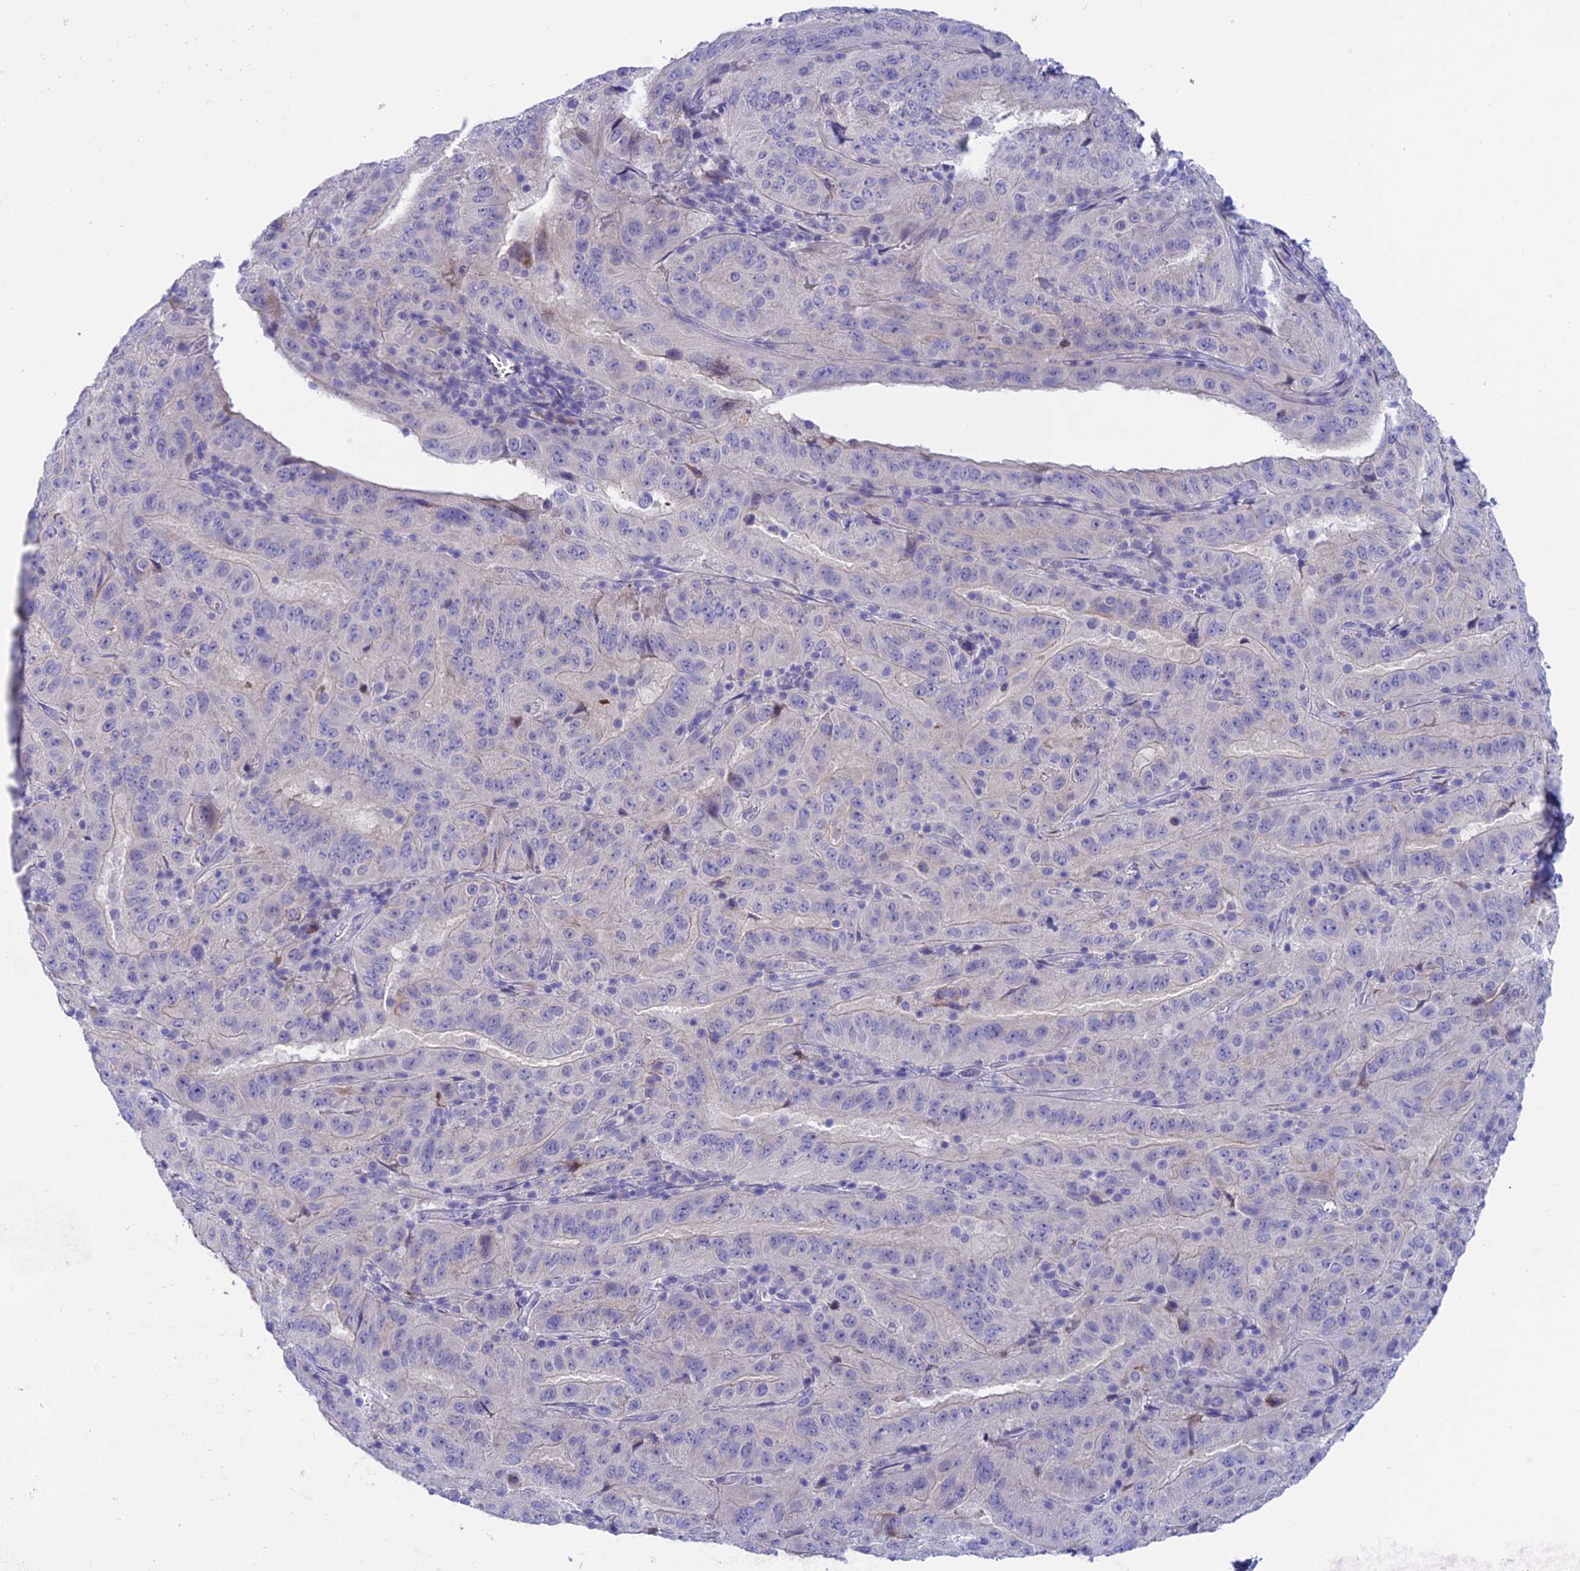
{"staining": {"intensity": "negative", "quantity": "none", "location": "none"}, "tissue": "pancreatic cancer", "cell_type": "Tumor cells", "image_type": "cancer", "snomed": [{"axis": "morphology", "description": "Adenocarcinoma, NOS"}, {"axis": "topography", "description": "Pancreas"}], "caption": "Image shows no significant protein expression in tumor cells of pancreatic cancer.", "gene": "XPO7", "patient": {"sex": "male", "age": 63}}